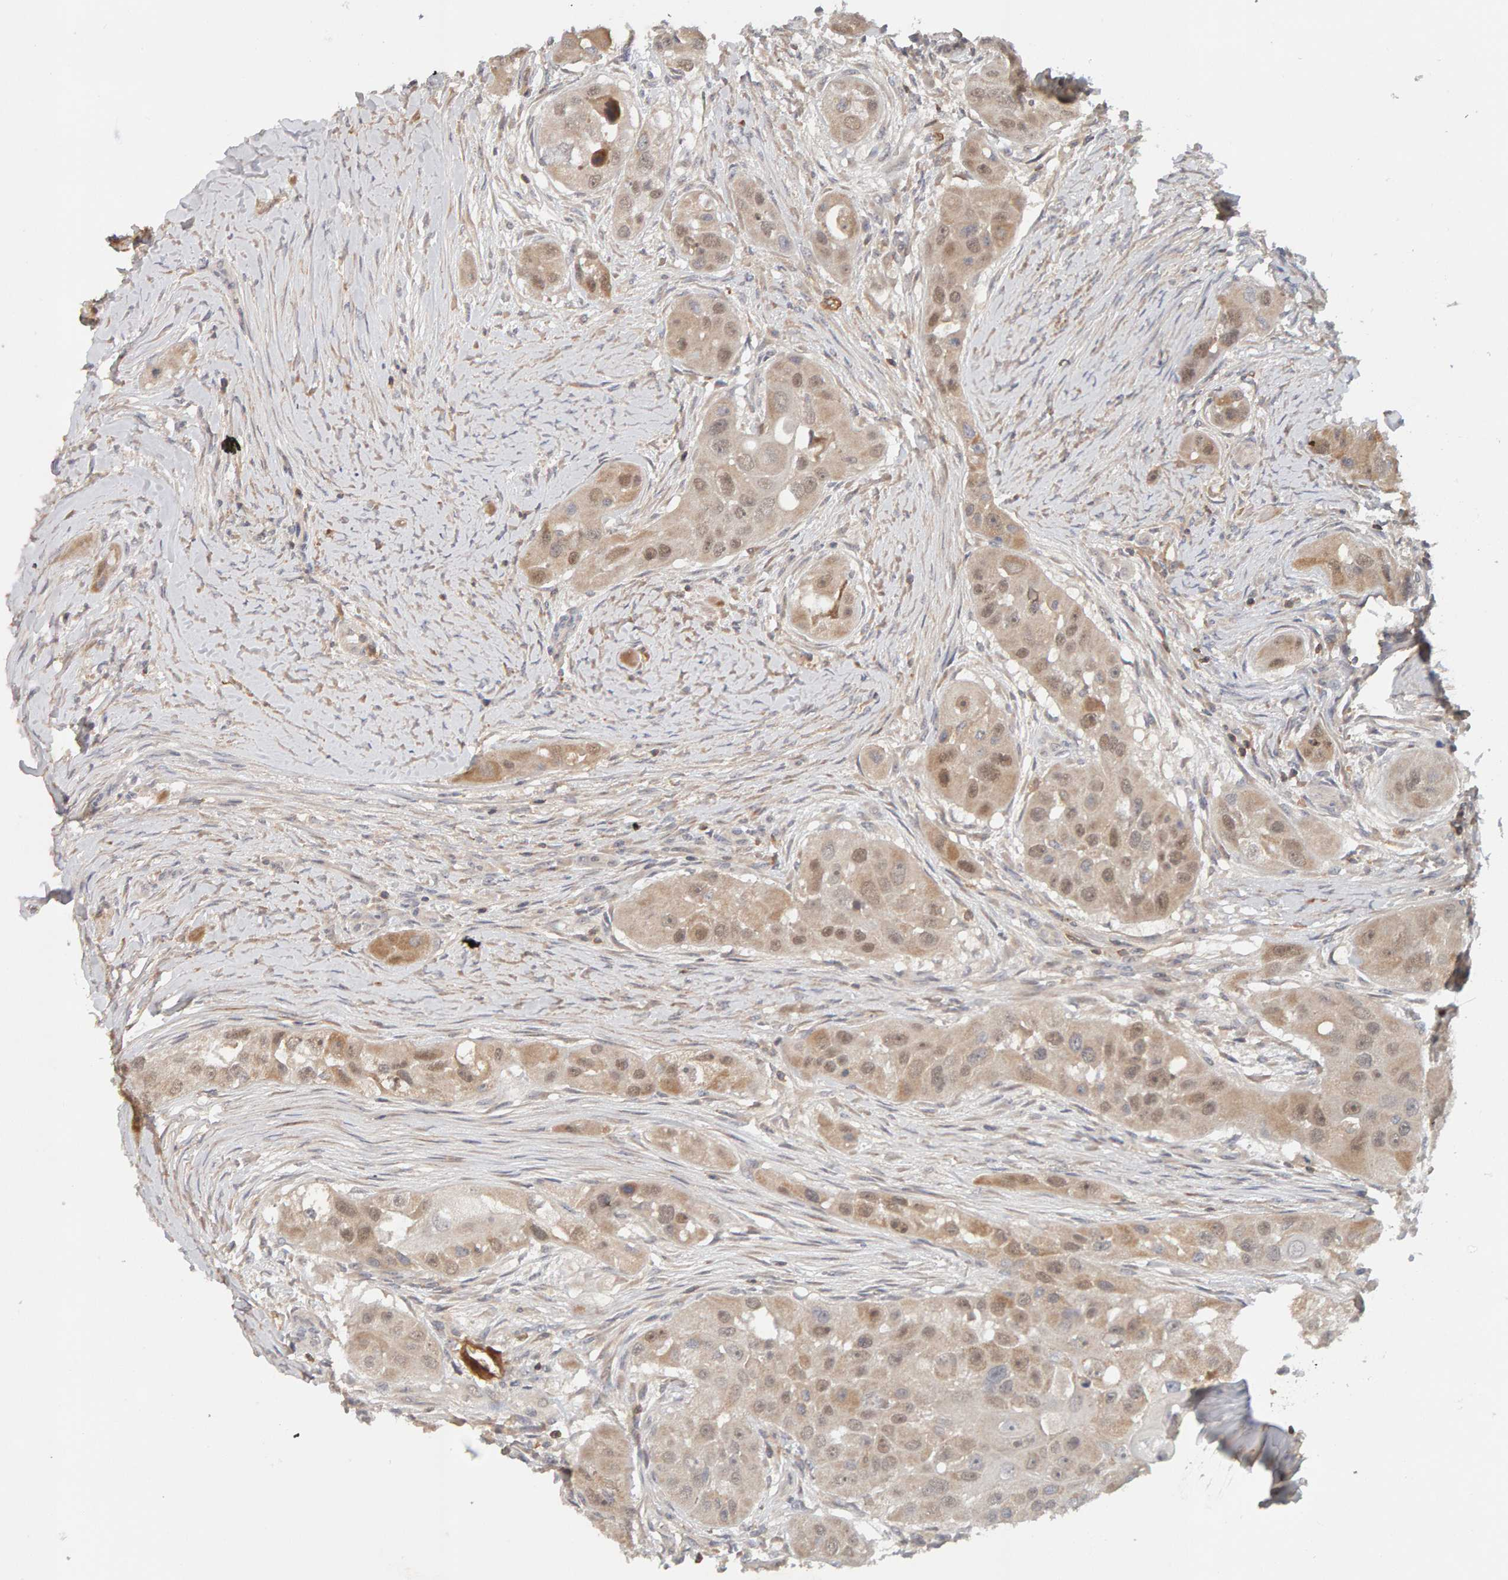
{"staining": {"intensity": "weak", "quantity": ">75%", "location": "cytoplasmic/membranous,nuclear"}, "tissue": "head and neck cancer", "cell_type": "Tumor cells", "image_type": "cancer", "snomed": [{"axis": "morphology", "description": "Normal tissue, NOS"}, {"axis": "morphology", "description": "Squamous cell carcinoma, NOS"}, {"axis": "topography", "description": "Skeletal muscle"}, {"axis": "topography", "description": "Head-Neck"}], "caption": "Weak cytoplasmic/membranous and nuclear staining for a protein is identified in about >75% of tumor cells of head and neck squamous cell carcinoma using immunohistochemistry.", "gene": "NUDCD1", "patient": {"sex": "male", "age": 51}}